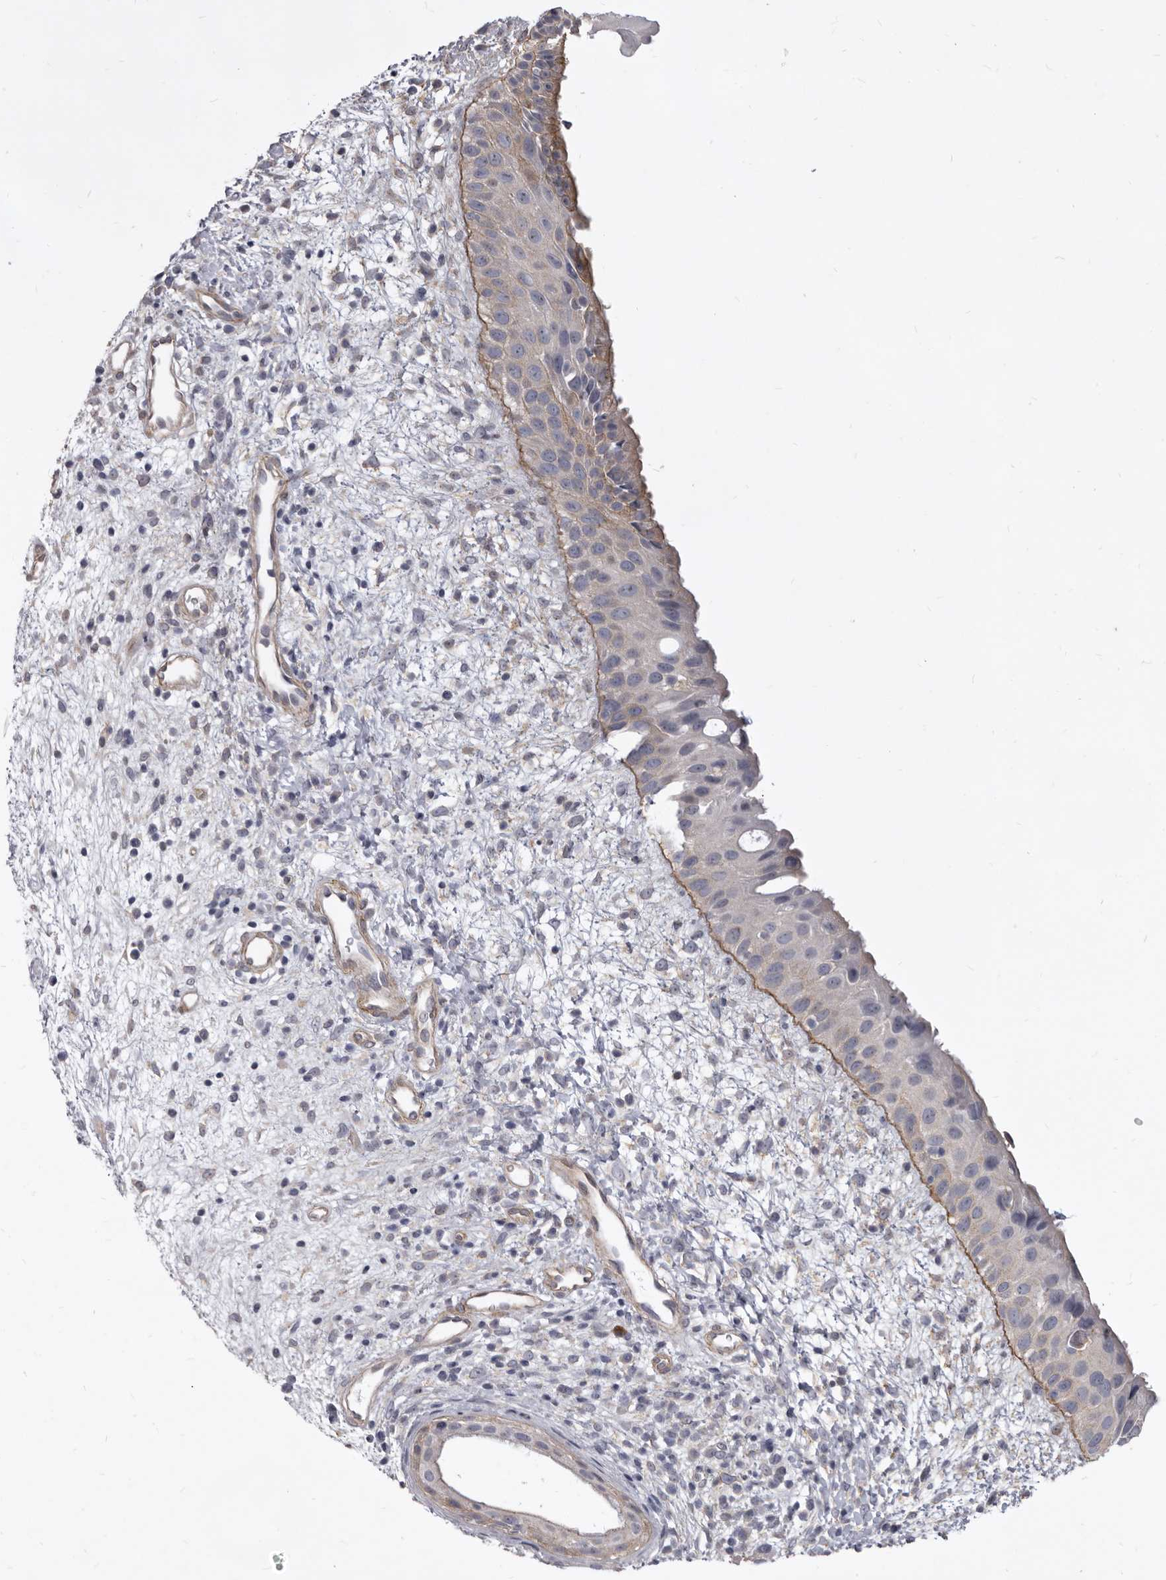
{"staining": {"intensity": "weak", "quantity": "<25%", "location": "cytoplasmic/membranous"}, "tissue": "nasopharynx", "cell_type": "Respiratory epithelial cells", "image_type": "normal", "snomed": [{"axis": "morphology", "description": "Normal tissue, NOS"}, {"axis": "topography", "description": "Nasopharynx"}], "caption": "Respiratory epithelial cells are negative for brown protein staining in unremarkable nasopharynx. (DAB (3,3'-diaminobenzidine) immunohistochemistry, high magnification).", "gene": "P2RX6", "patient": {"sex": "male", "age": 22}}